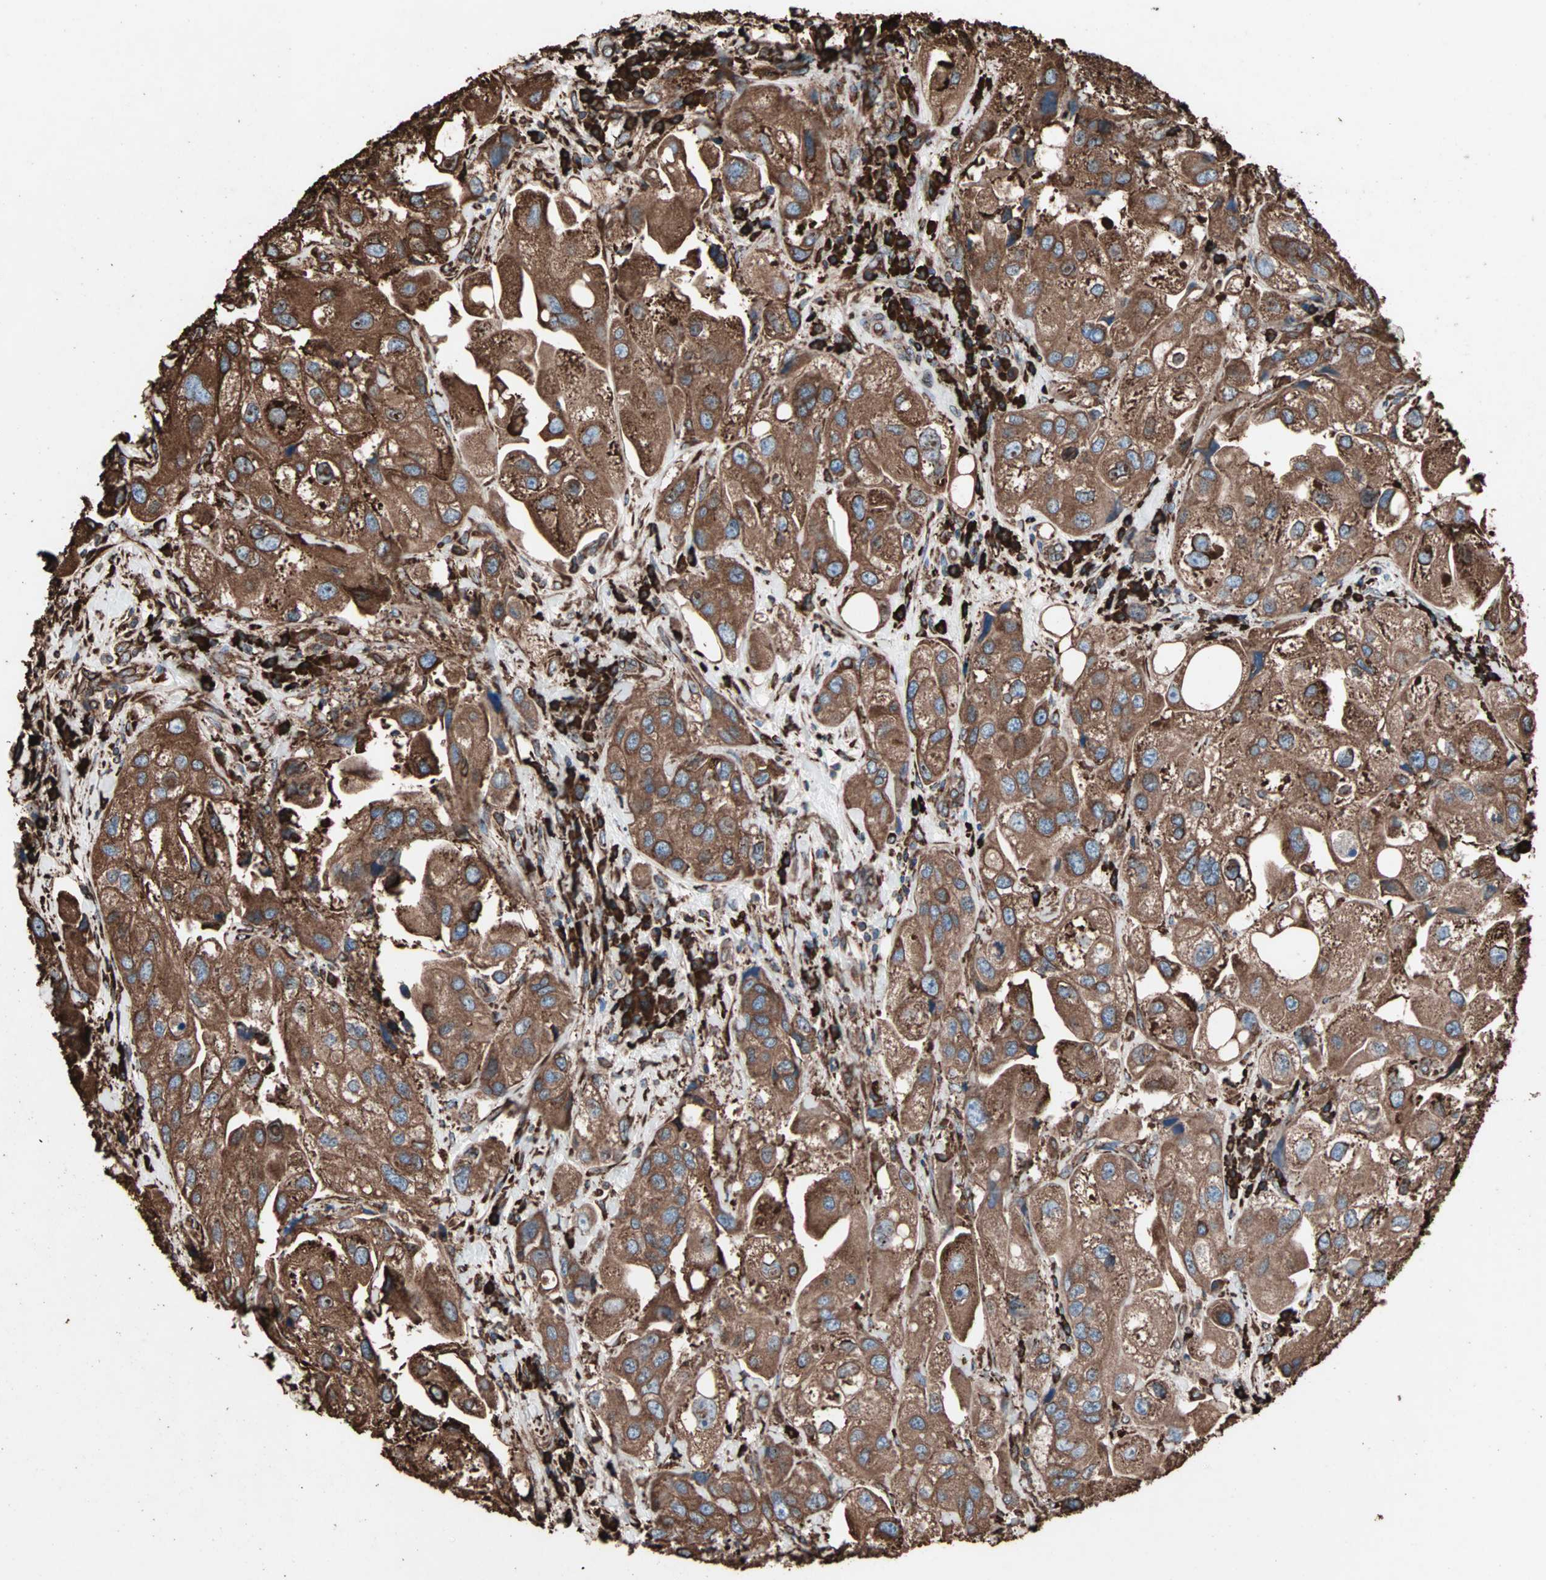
{"staining": {"intensity": "strong", "quantity": ">75%", "location": "cytoplasmic/membranous"}, "tissue": "urothelial cancer", "cell_type": "Tumor cells", "image_type": "cancer", "snomed": [{"axis": "morphology", "description": "Urothelial carcinoma, High grade"}, {"axis": "topography", "description": "Urinary bladder"}], "caption": "The histopathology image demonstrates a brown stain indicating the presence of a protein in the cytoplasmic/membranous of tumor cells in urothelial cancer.", "gene": "HSP90B1", "patient": {"sex": "female", "age": 64}}